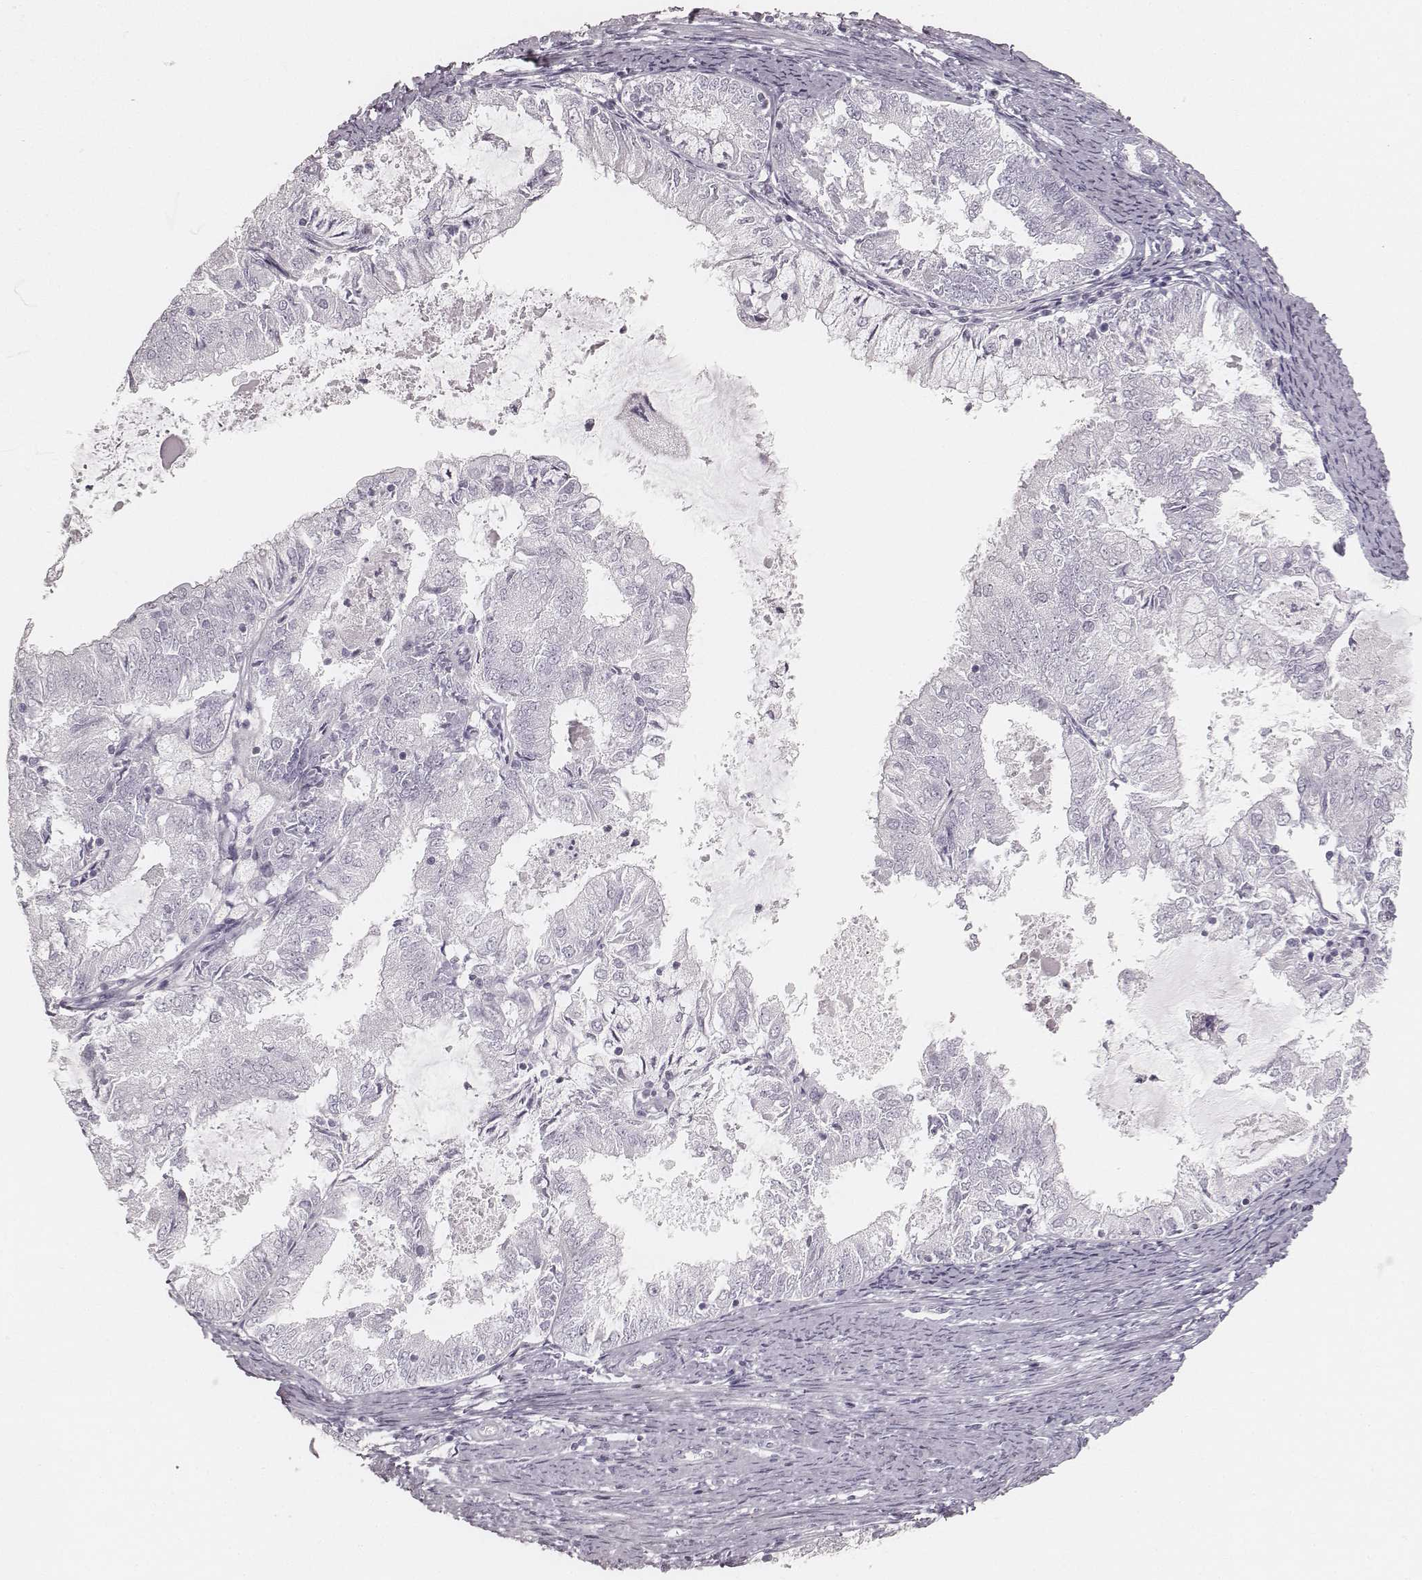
{"staining": {"intensity": "negative", "quantity": "none", "location": "none"}, "tissue": "endometrial cancer", "cell_type": "Tumor cells", "image_type": "cancer", "snomed": [{"axis": "morphology", "description": "Adenocarcinoma, NOS"}, {"axis": "topography", "description": "Endometrium"}], "caption": "Tumor cells are negative for brown protein staining in adenocarcinoma (endometrial). Brightfield microscopy of immunohistochemistry stained with DAB (3,3'-diaminobenzidine) (brown) and hematoxylin (blue), captured at high magnification.", "gene": "KRT34", "patient": {"sex": "female", "age": 57}}